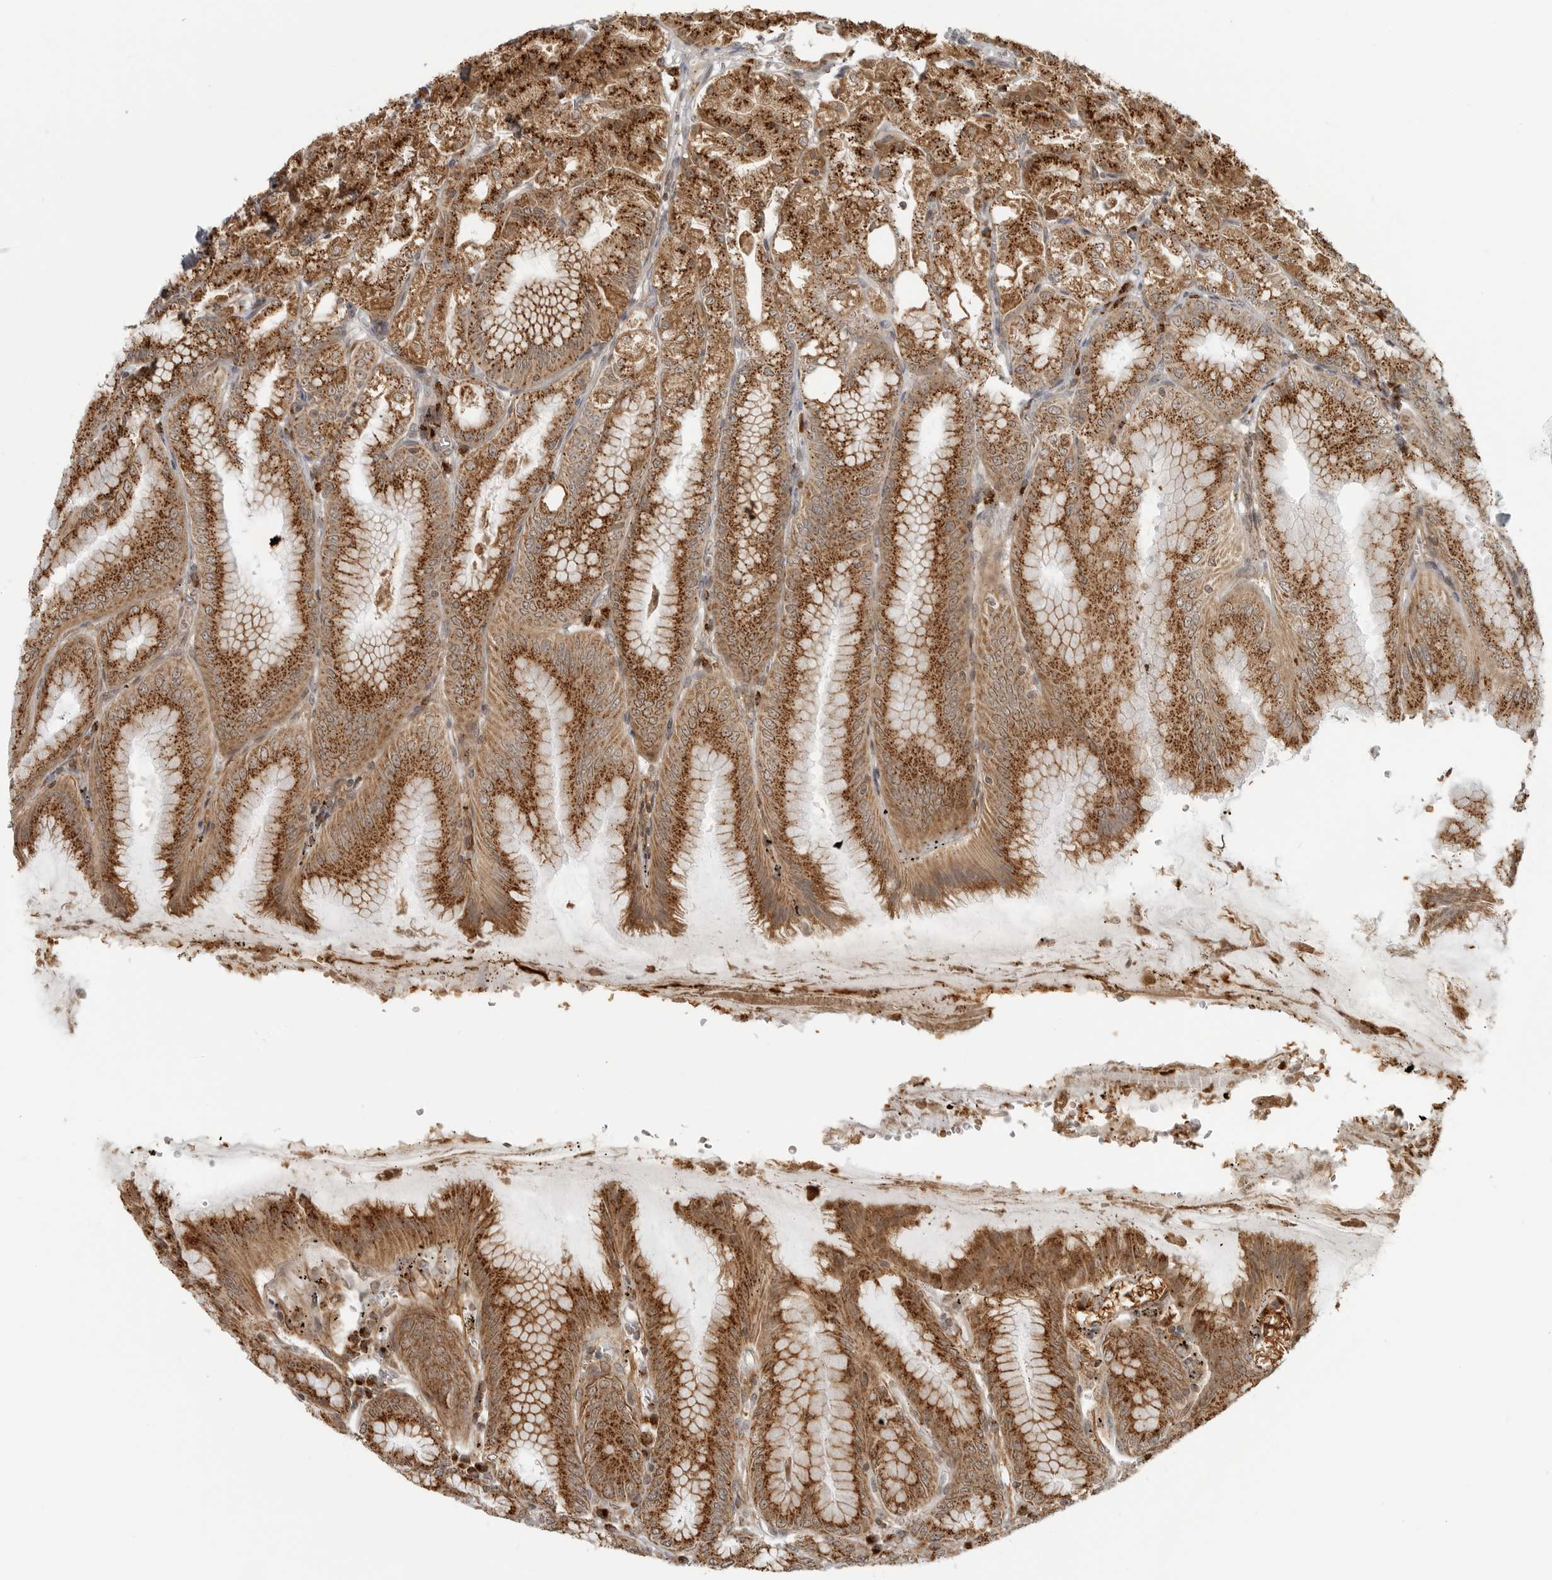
{"staining": {"intensity": "strong", "quantity": ">75%", "location": "cytoplasmic/membranous"}, "tissue": "stomach", "cell_type": "Glandular cells", "image_type": "normal", "snomed": [{"axis": "morphology", "description": "Normal tissue, NOS"}, {"axis": "topography", "description": "Stomach, lower"}], "caption": "DAB immunohistochemical staining of normal stomach demonstrates strong cytoplasmic/membranous protein positivity in about >75% of glandular cells. (DAB = brown stain, brightfield microscopy at high magnification).", "gene": "COPA", "patient": {"sex": "male", "age": 71}}